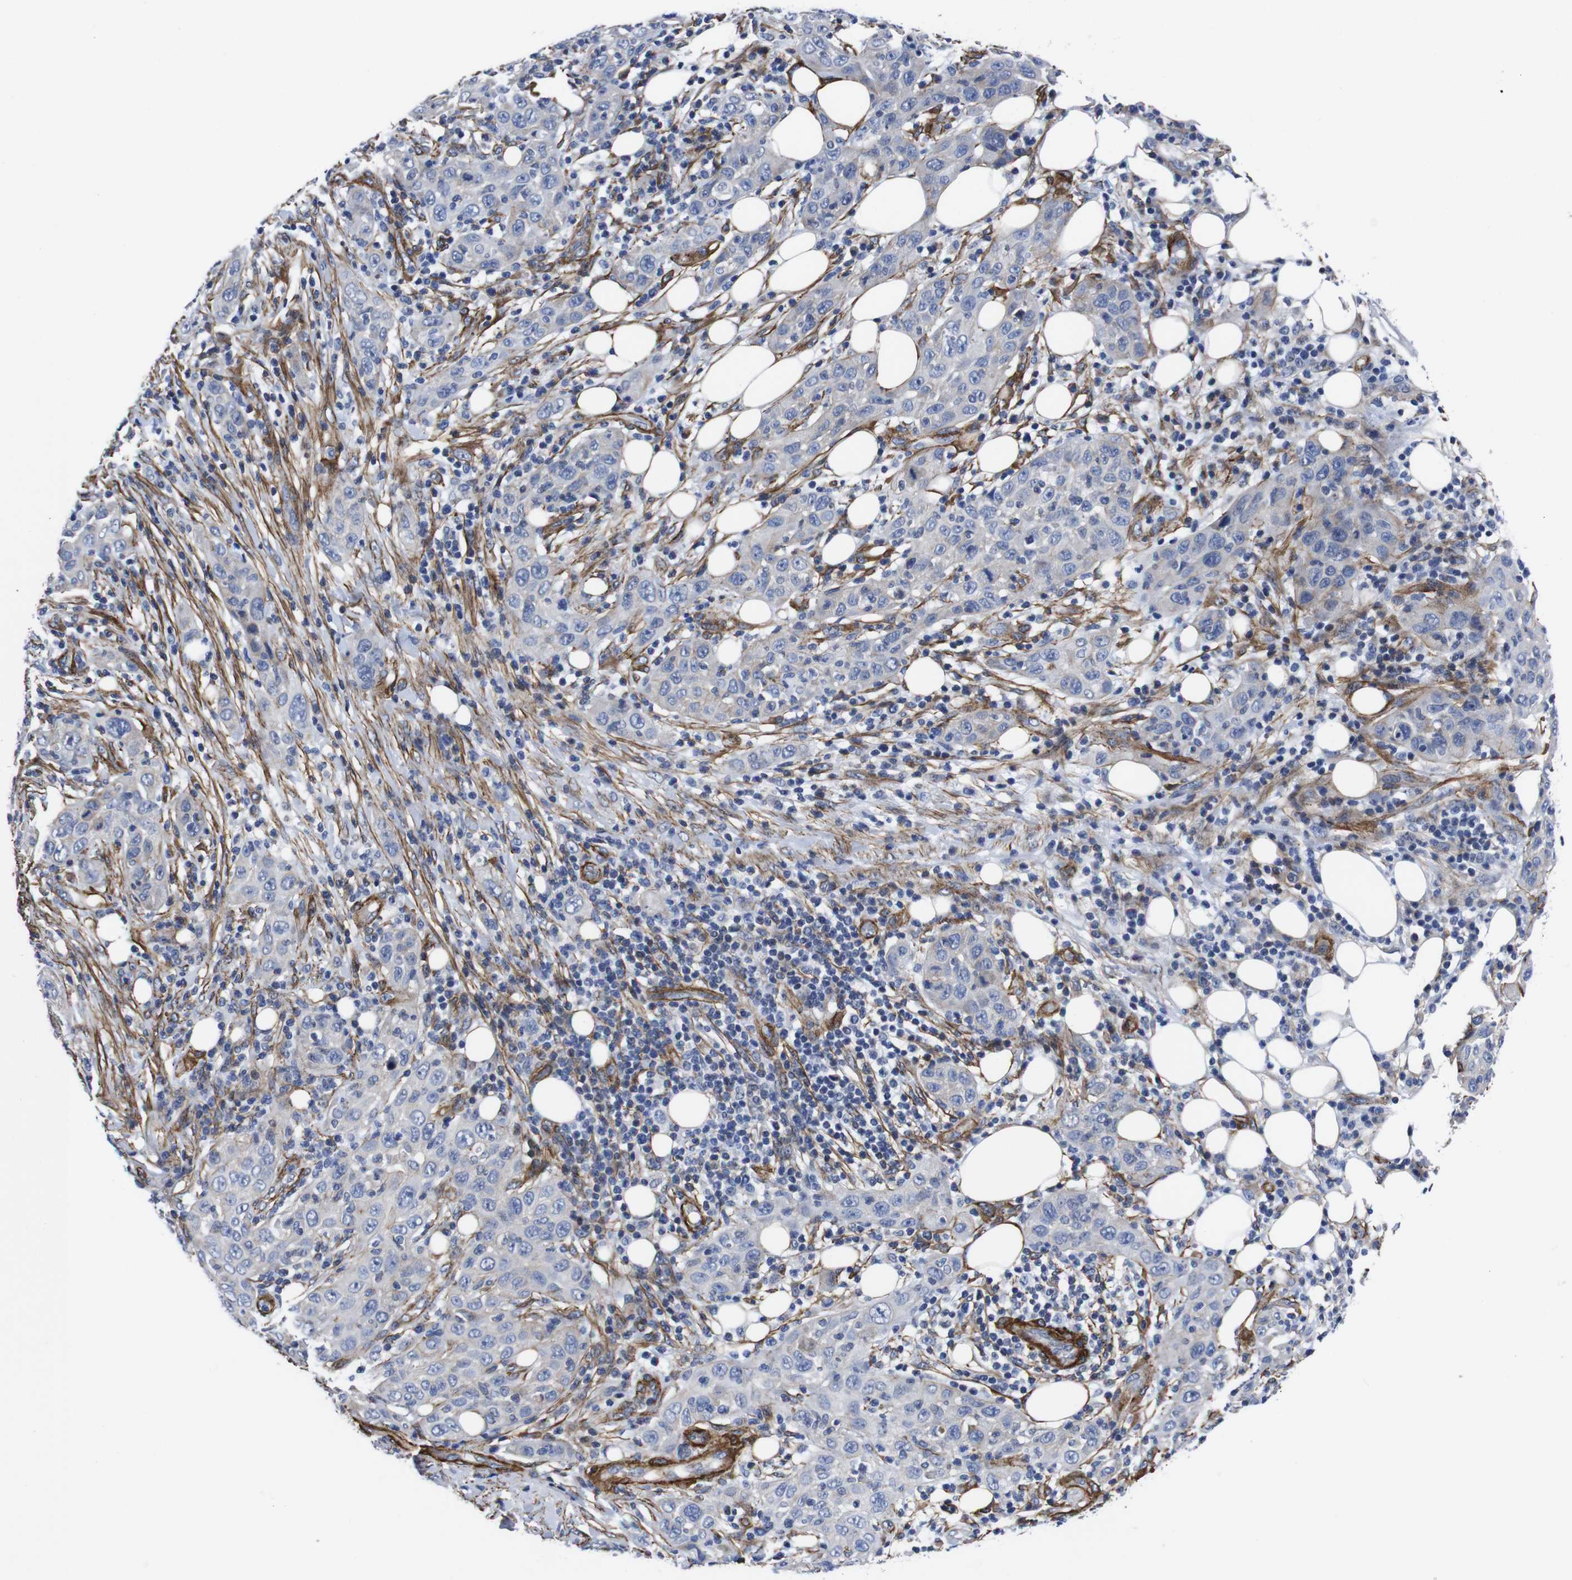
{"staining": {"intensity": "negative", "quantity": "none", "location": "none"}, "tissue": "skin cancer", "cell_type": "Tumor cells", "image_type": "cancer", "snomed": [{"axis": "morphology", "description": "Squamous cell carcinoma, NOS"}, {"axis": "topography", "description": "Skin"}], "caption": "This histopathology image is of squamous cell carcinoma (skin) stained with immunohistochemistry to label a protein in brown with the nuclei are counter-stained blue. There is no positivity in tumor cells.", "gene": "WNT10A", "patient": {"sex": "female", "age": 88}}